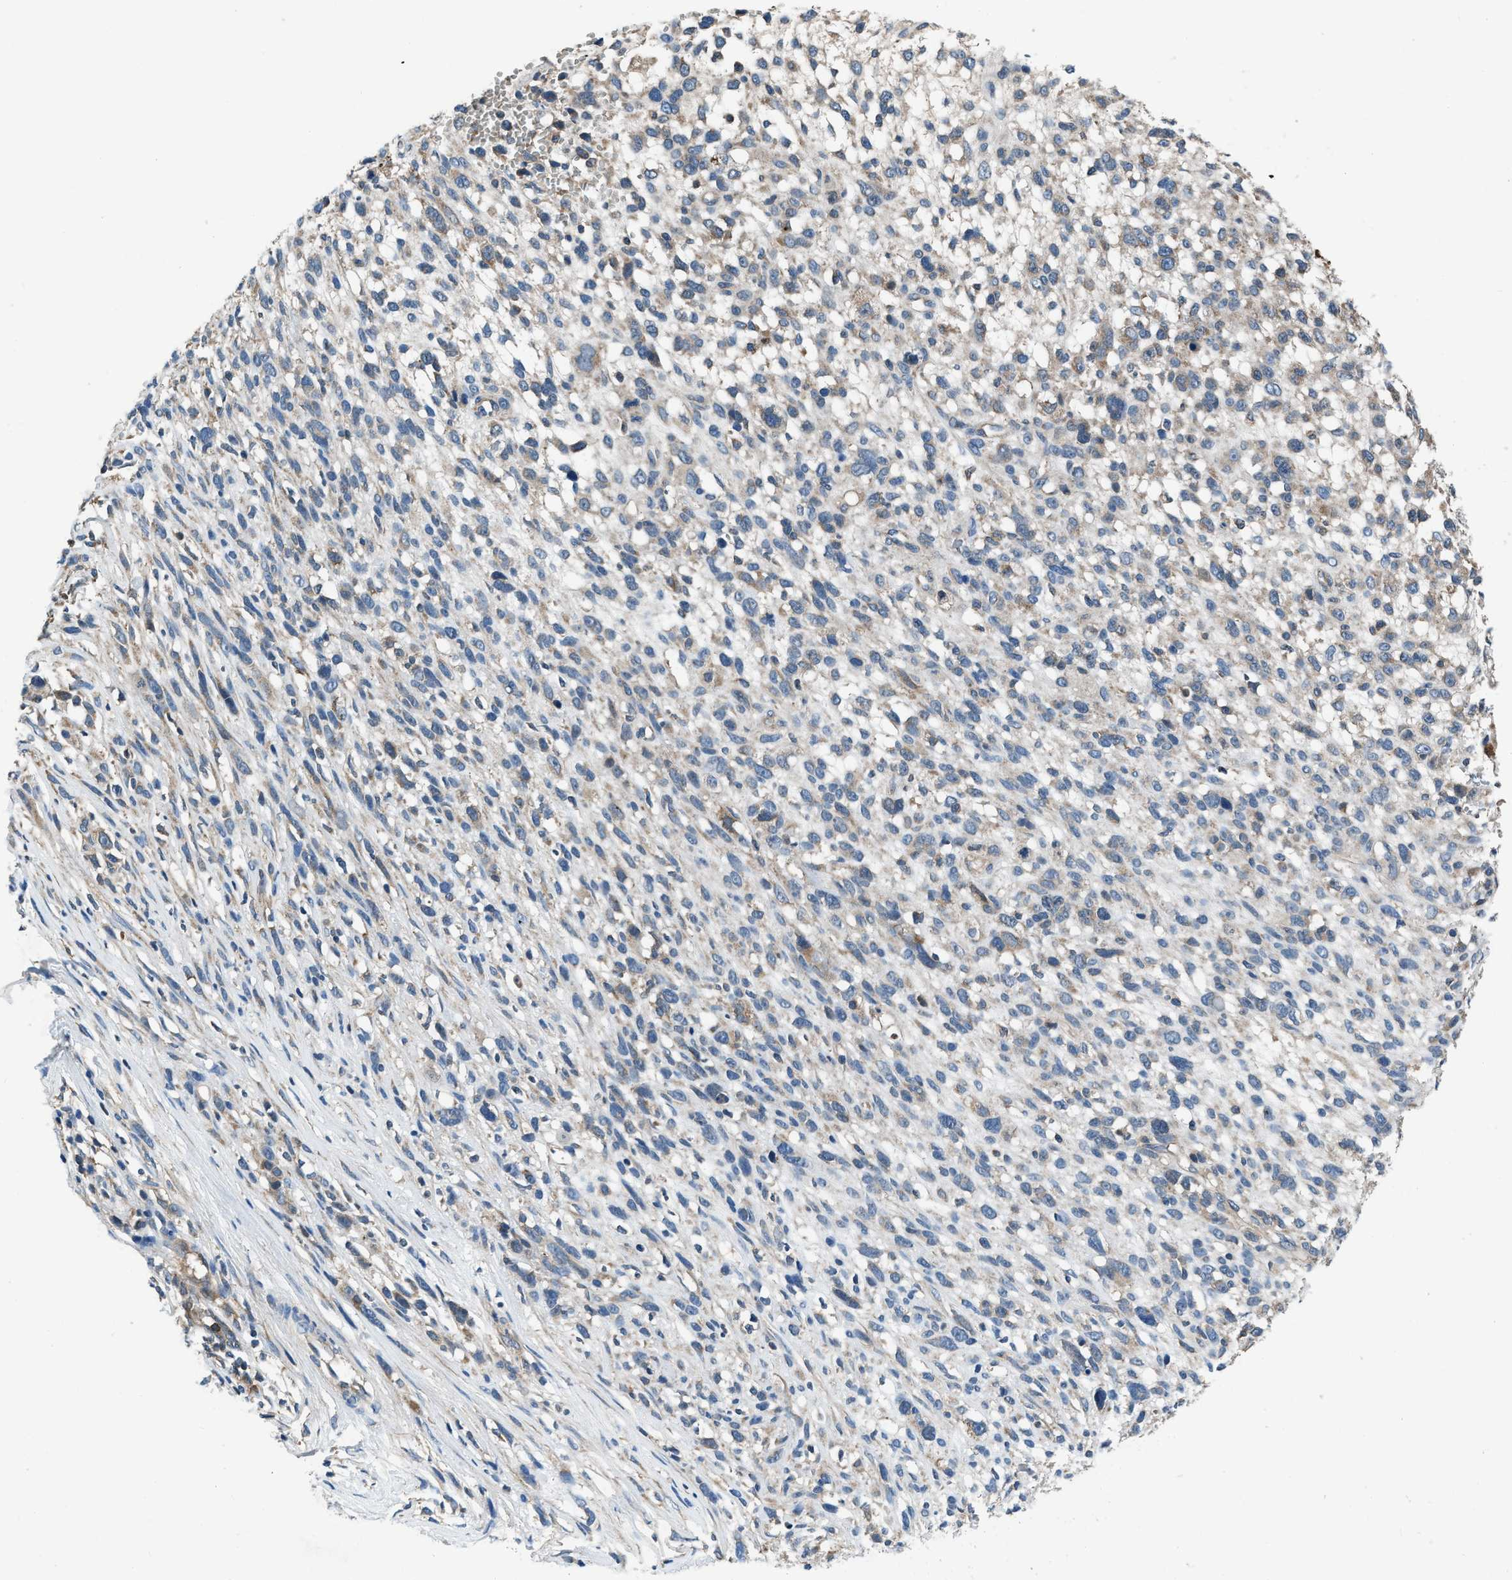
{"staining": {"intensity": "weak", "quantity": "25%-75%", "location": "cytoplasmic/membranous"}, "tissue": "melanoma", "cell_type": "Tumor cells", "image_type": "cancer", "snomed": [{"axis": "morphology", "description": "Malignant melanoma, NOS"}, {"axis": "topography", "description": "Skin"}], "caption": "This image demonstrates melanoma stained with IHC to label a protein in brown. The cytoplasmic/membranous of tumor cells show weak positivity for the protein. Nuclei are counter-stained blue.", "gene": "USP25", "patient": {"sex": "female", "age": 55}}